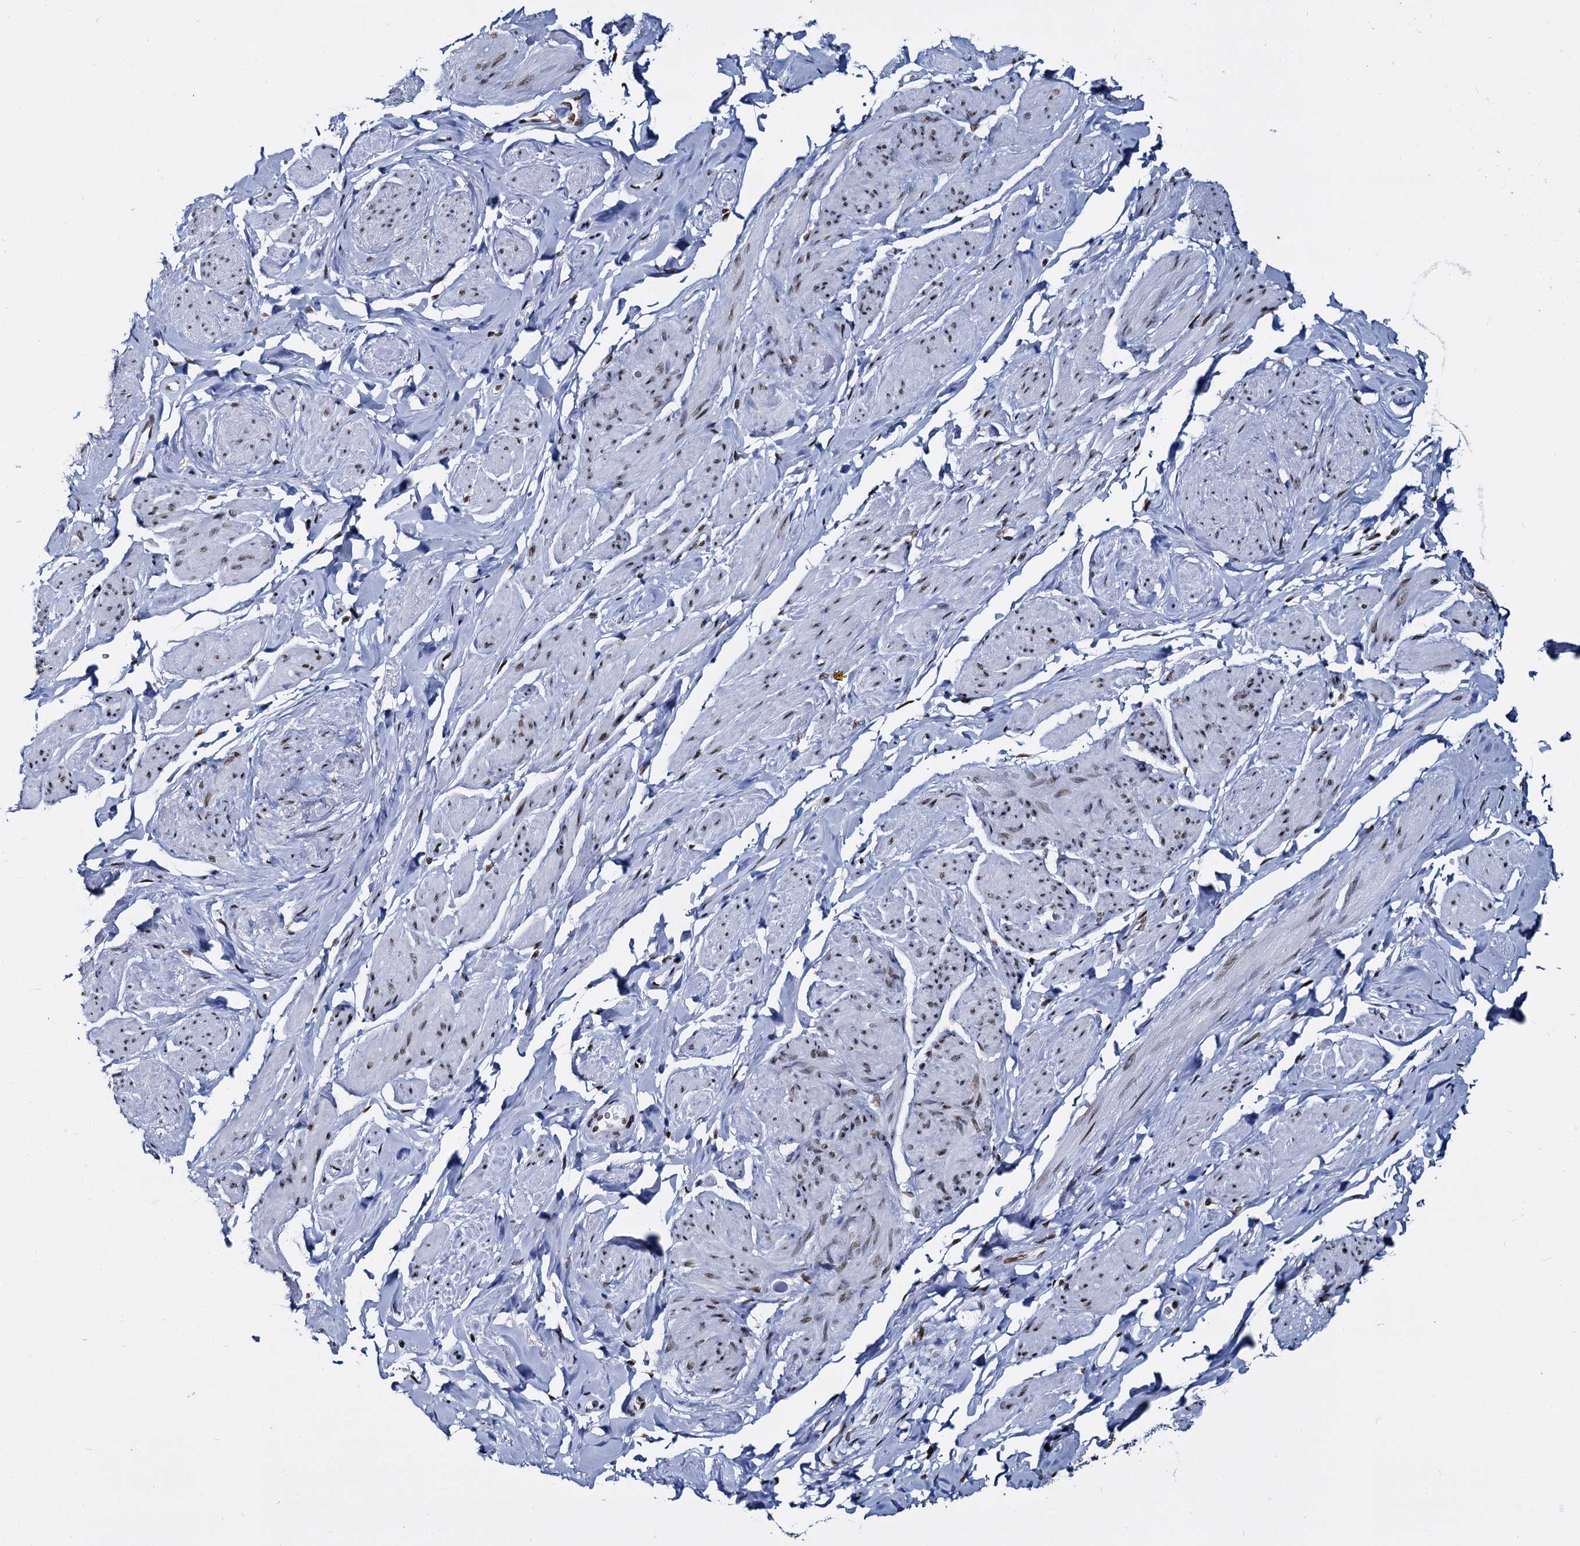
{"staining": {"intensity": "moderate", "quantity": "25%-75%", "location": "nuclear"}, "tissue": "smooth muscle", "cell_type": "Smooth muscle cells", "image_type": "normal", "snomed": [{"axis": "morphology", "description": "Normal tissue, NOS"}, {"axis": "topography", "description": "Smooth muscle"}, {"axis": "topography", "description": "Peripheral nerve tissue"}], "caption": "A high-resolution histopathology image shows immunohistochemistry (IHC) staining of normal smooth muscle, which displays moderate nuclear expression in about 25%-75% of smooth muscle cells.", "gene": "CMAS", "patient": {"sex": "male", "age": 69}}